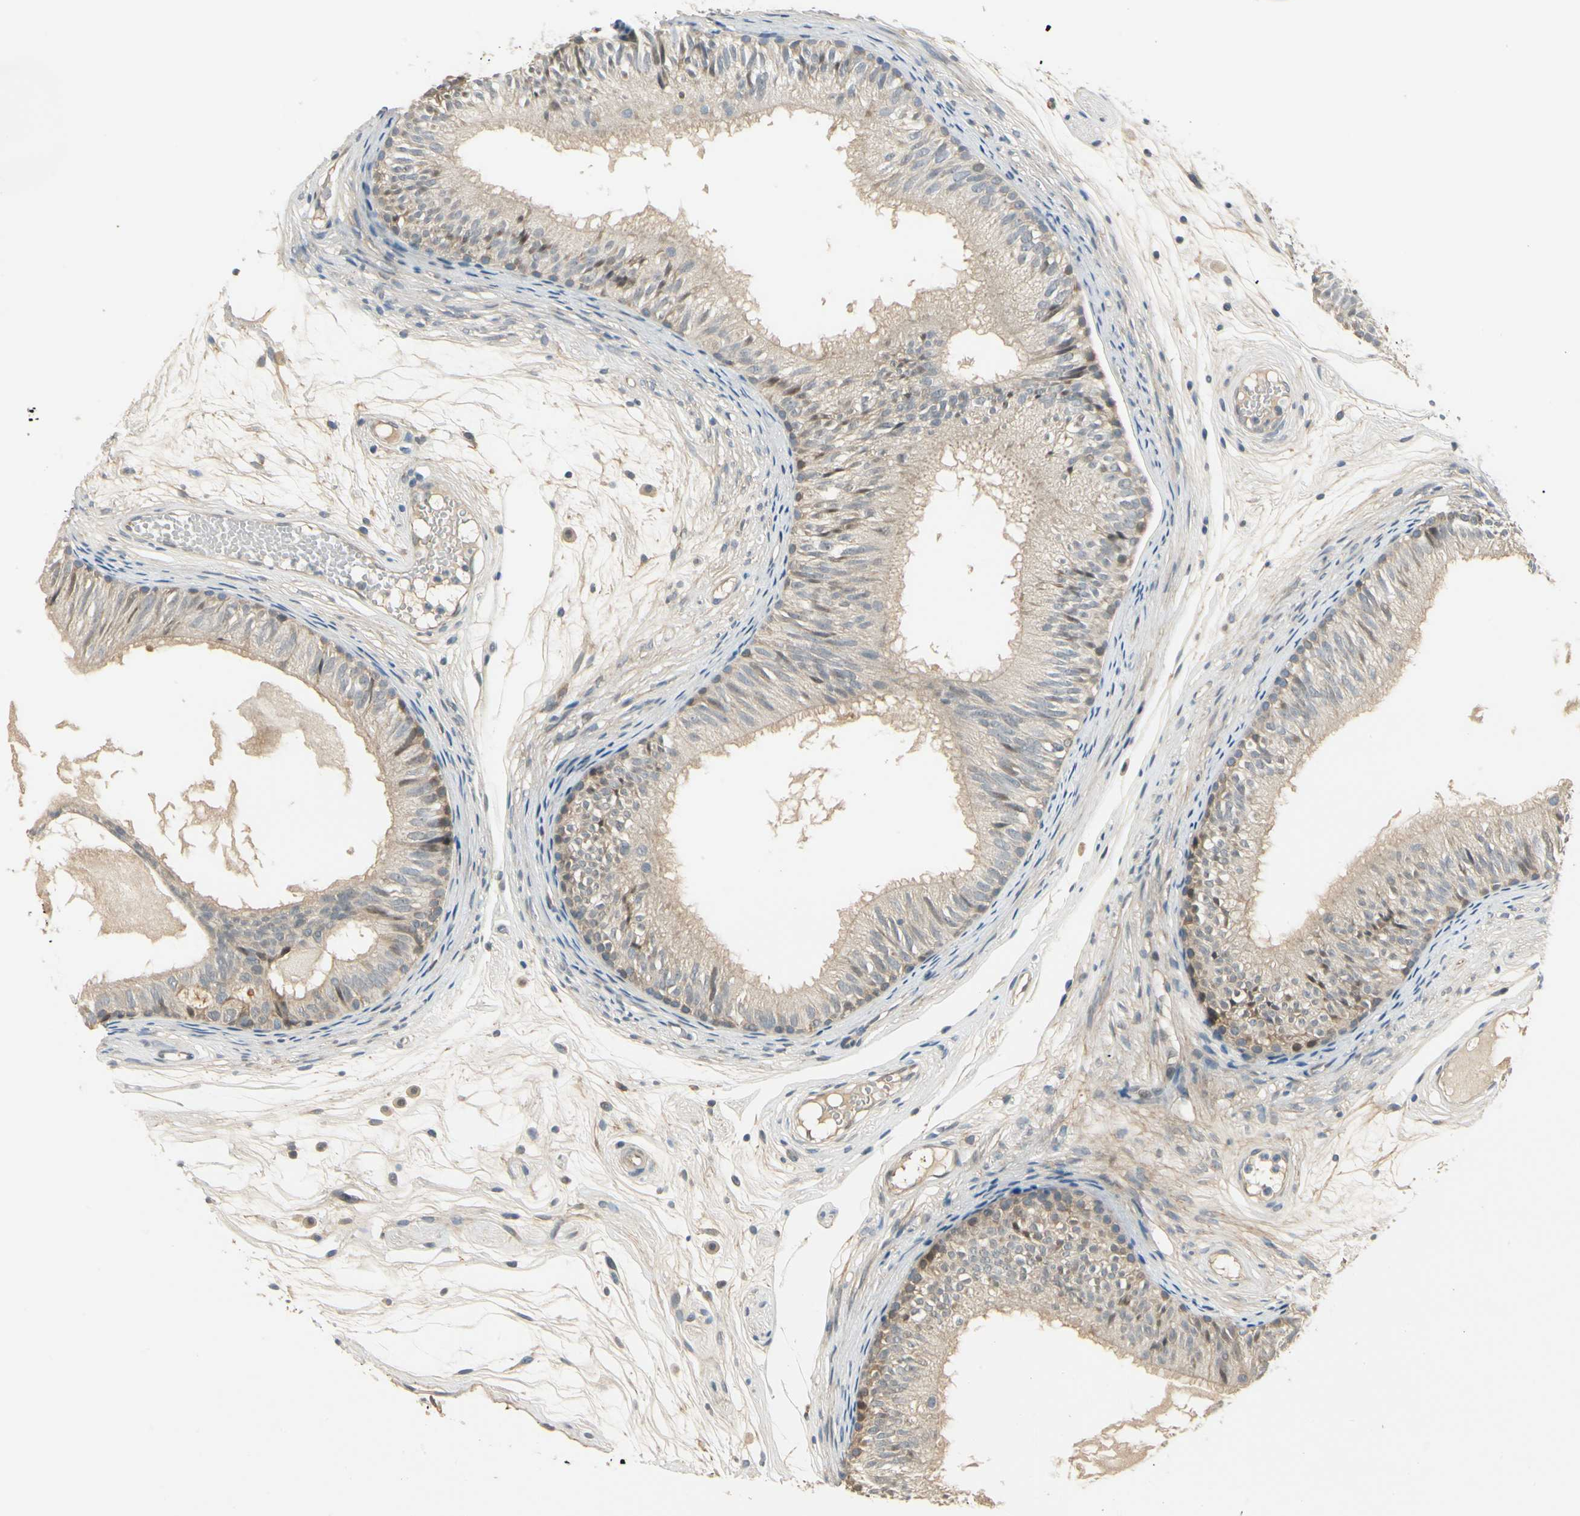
{"staining": {"intensity": "weak", "quantity": ">75%", "location": "cytoplasmic/membranous"}, "tissue": "epididymis", "cell_type": "Glandular cells", "image_type": "normal", "snomed": [{"axis": "morphology", "description": "Normal tissue, NOS"}, {"axis": "morphology", "description": "Atrophy, NOS"}, {"axis": "topography", "description": "Testis"}, {"axis": "topography", "description": "Epididymis"}], "caption": "IHC of unremarkable human epididymis displays low levels of weak cytoplasmic/membranous positivity in about >75% of glandular cells. (DAB = brown stain, brightfield microscopy at high magnification).", "gene": "EPHB3", "patient": {"sex": "male", "age": 18}}